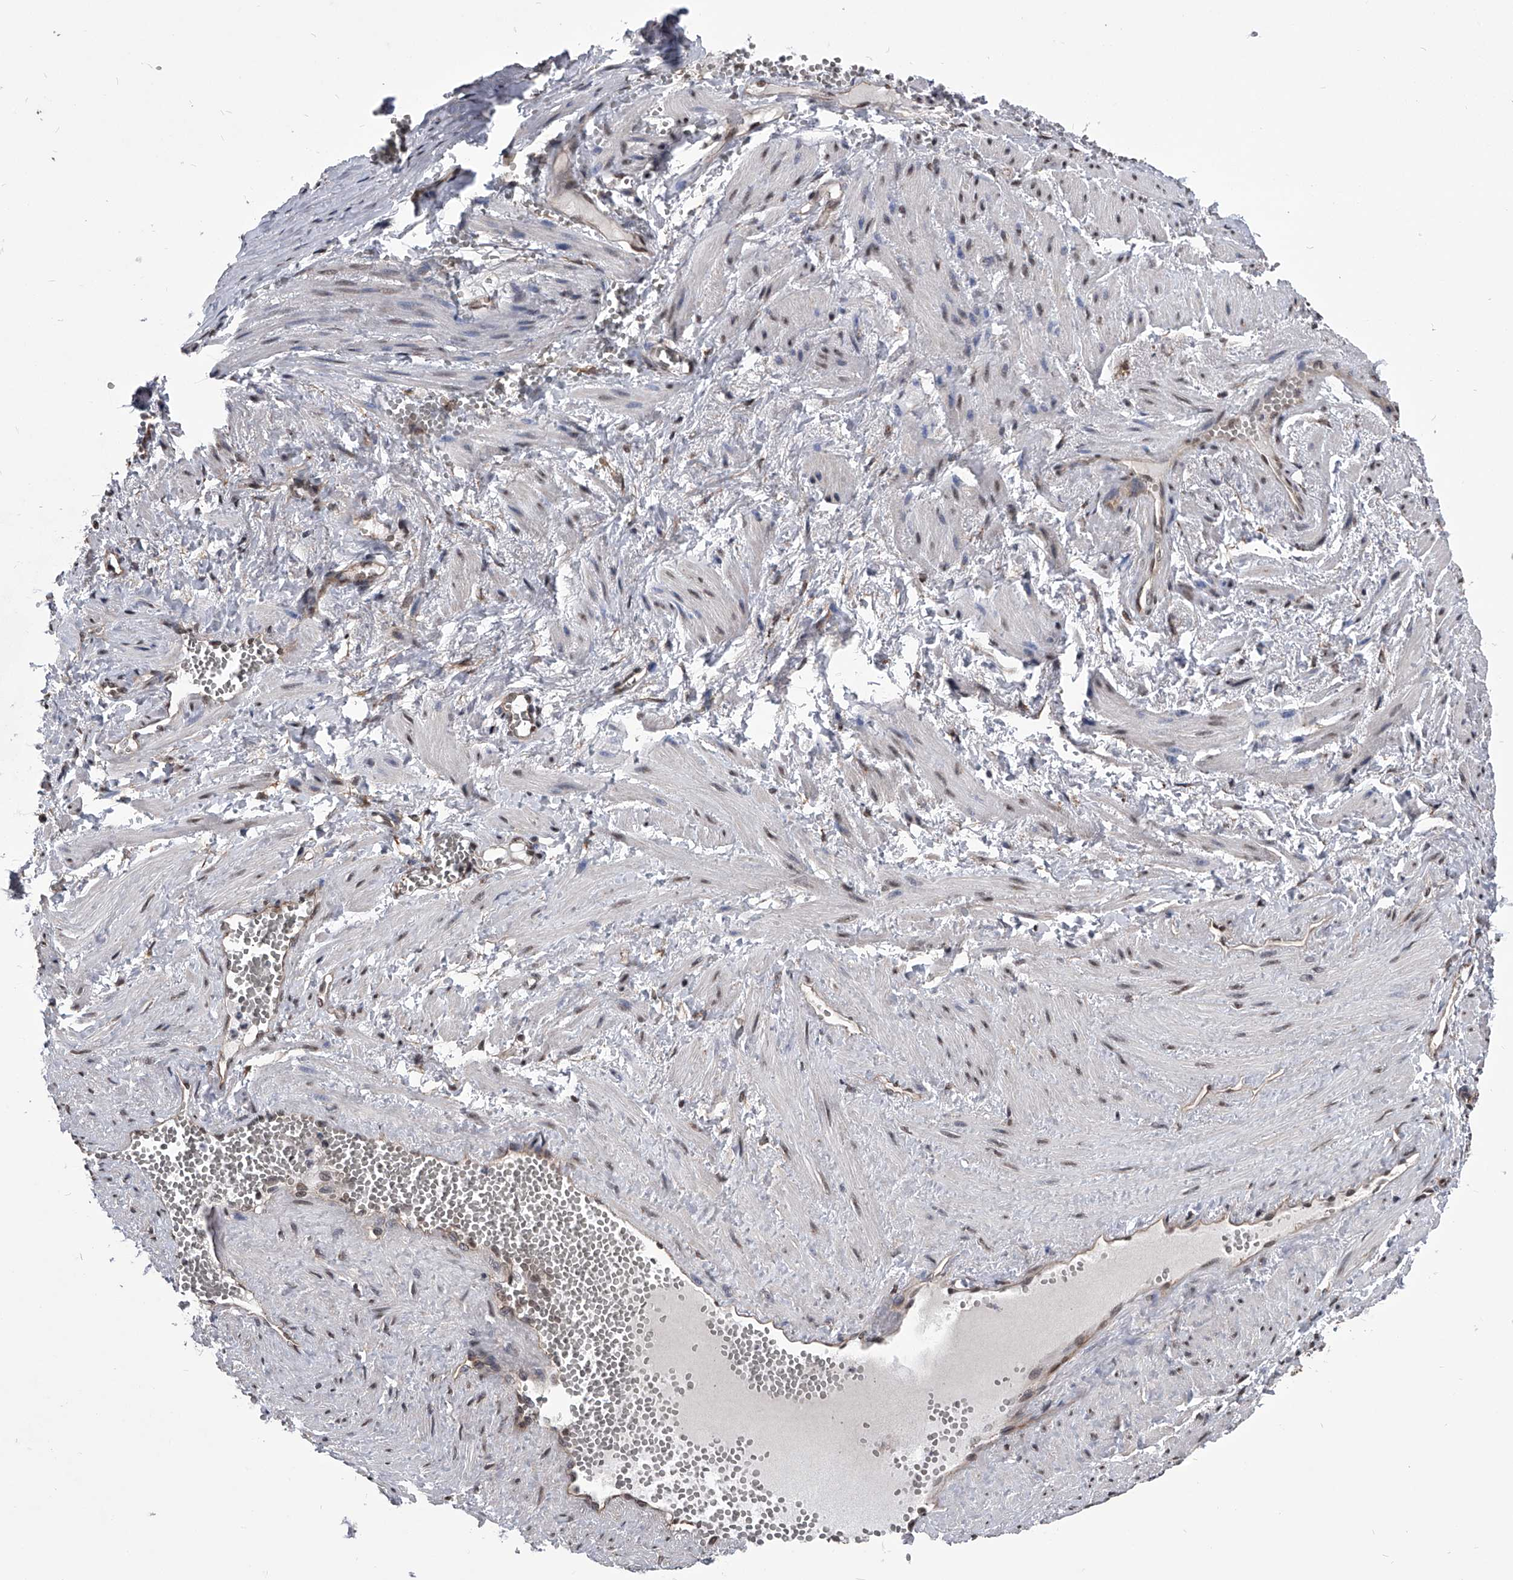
{"staining": {"intensity": "weak", "quantity": "25%-75%", "location": "cytoplasmic/membranous"}, "tissue": "adipose tissue", "cell_type": "Adipocytes", "image_type": "normal", "snomed": [{"axis": "morphology", "description": "Normal tissue, NOS"}, {"axis": "topography", "description": "Smooth muscle"}, {"axis": "topography", "description": "Peripheral nerve tissue"}], "caption": "A brown stain highlights weak cytoplasmic/membranous positivity of a protein in adipocytes of normal adipose tissue. (Brightfield microscopy of DAB IHC at high magnification).", "gene": "ZNF76", "patient": {"sex": "female", "age": 39}}